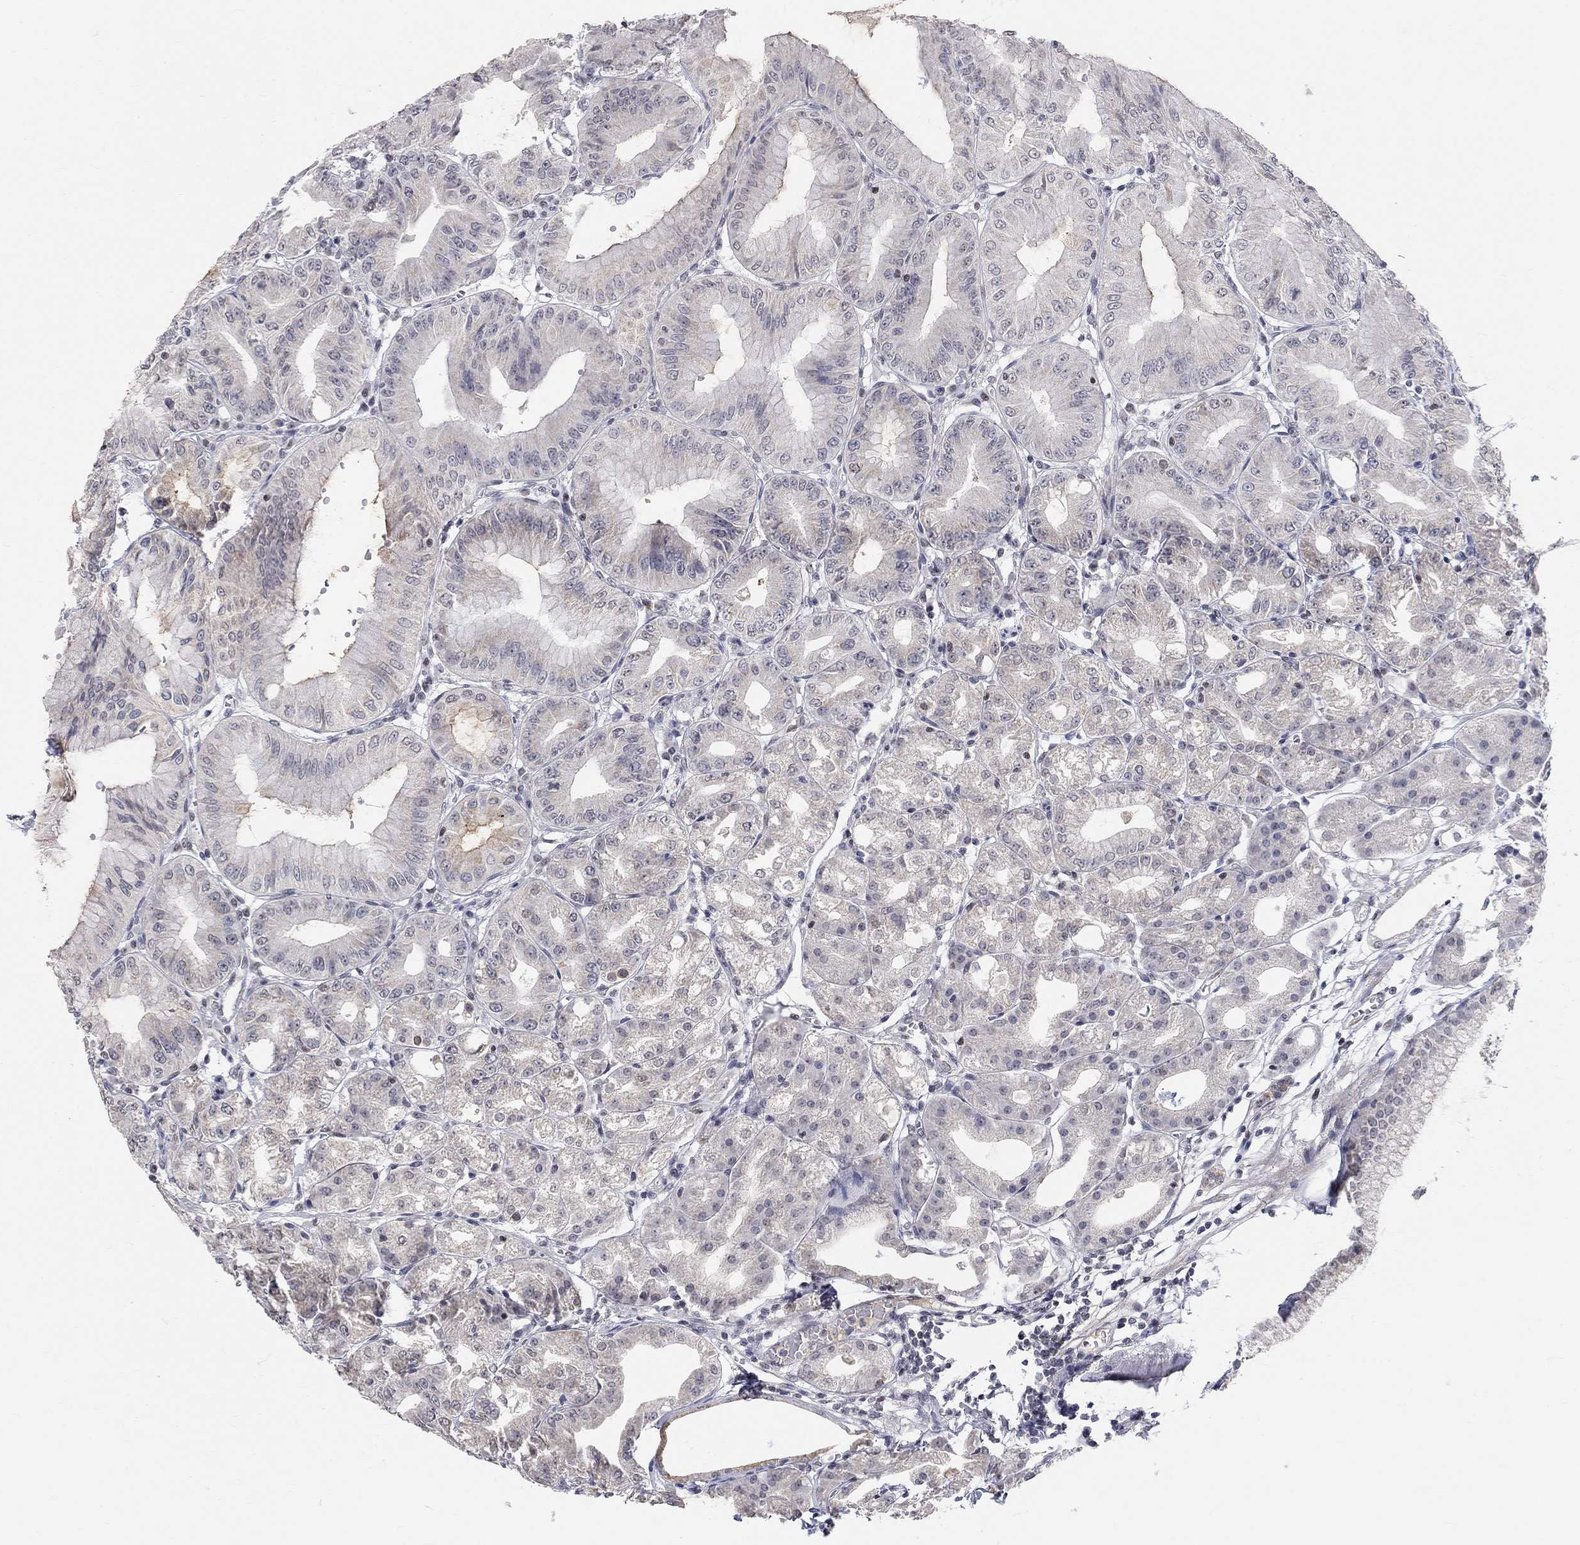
{"staining": {"intensity": "moderate", "quantity": "<25%", "location": "nuclear"}, "tissue": "stomach", "cell_type": "Glandular cells", "image_type": "normal", "snomed": [{"axis": "morphology", "description": "Normal tissue, NOS"}, {"axis": "topography", "description": "Stomach"}], "caption": "A low amount of moderate nuclear expression is identified in approximately <25% of glandular cells in normal stomach. Using DAB (brown) and hematoxylin (blue) stains, captured at high magnification using brightfield microscopy.", "gene": "KLF12", "patient": {"sex": "male", "age": 71}}